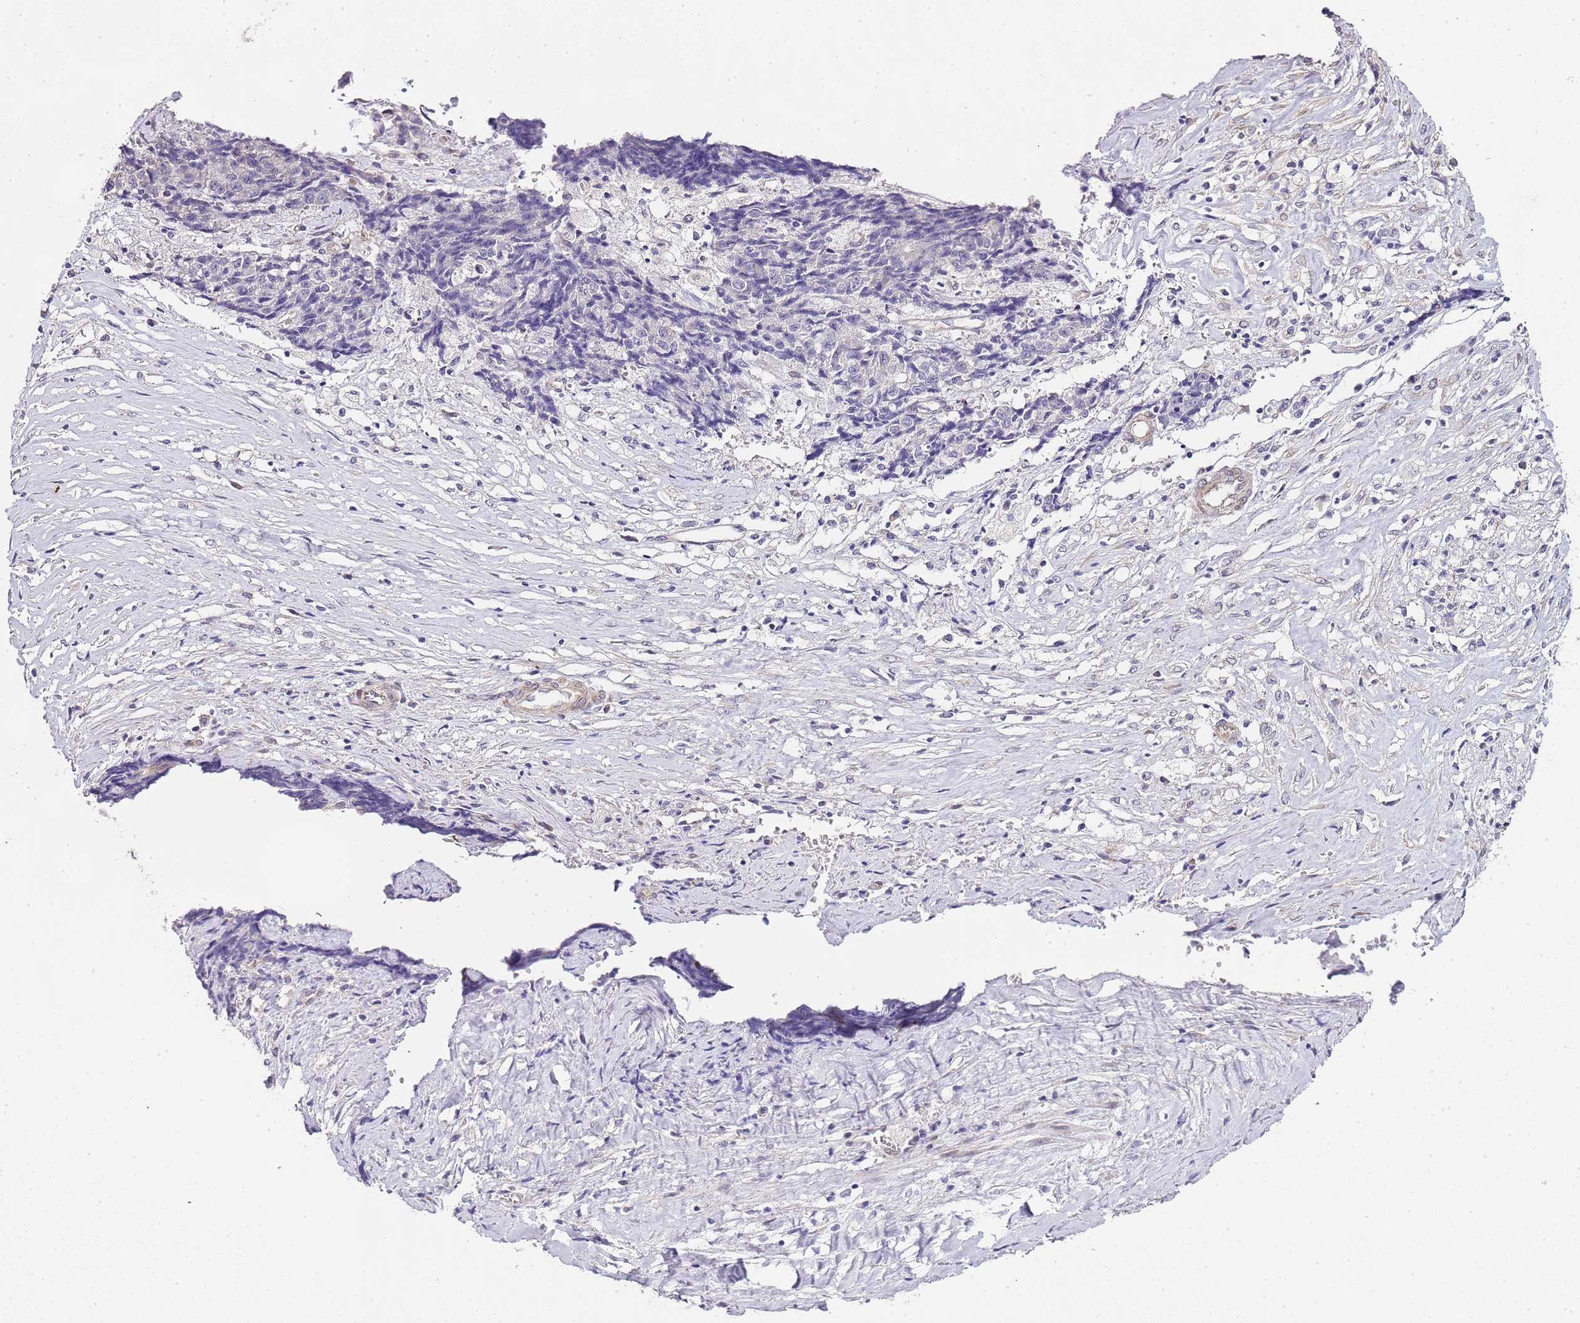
{"staining": {"intensity": "negative", "quantity": "none", "location": "none"}, "tissue": "ovarian cancer", "cell_type": "Tumor cells", "image_type": "cancer", "snomed": [{"axis": "morphology", "description": "Carcinoma, endometroid"}, {"axis": "topography", "description": "Ovary"}], "caption": "Tumor cells show no significant protein staining in ovarian cancer (endometroid carcinoma). (DAB immunohistochemistry (IHC) with hematoxylin counter stain).", "gene": "TBC1D9", "patient": {"sex": "female", "age": 42}}